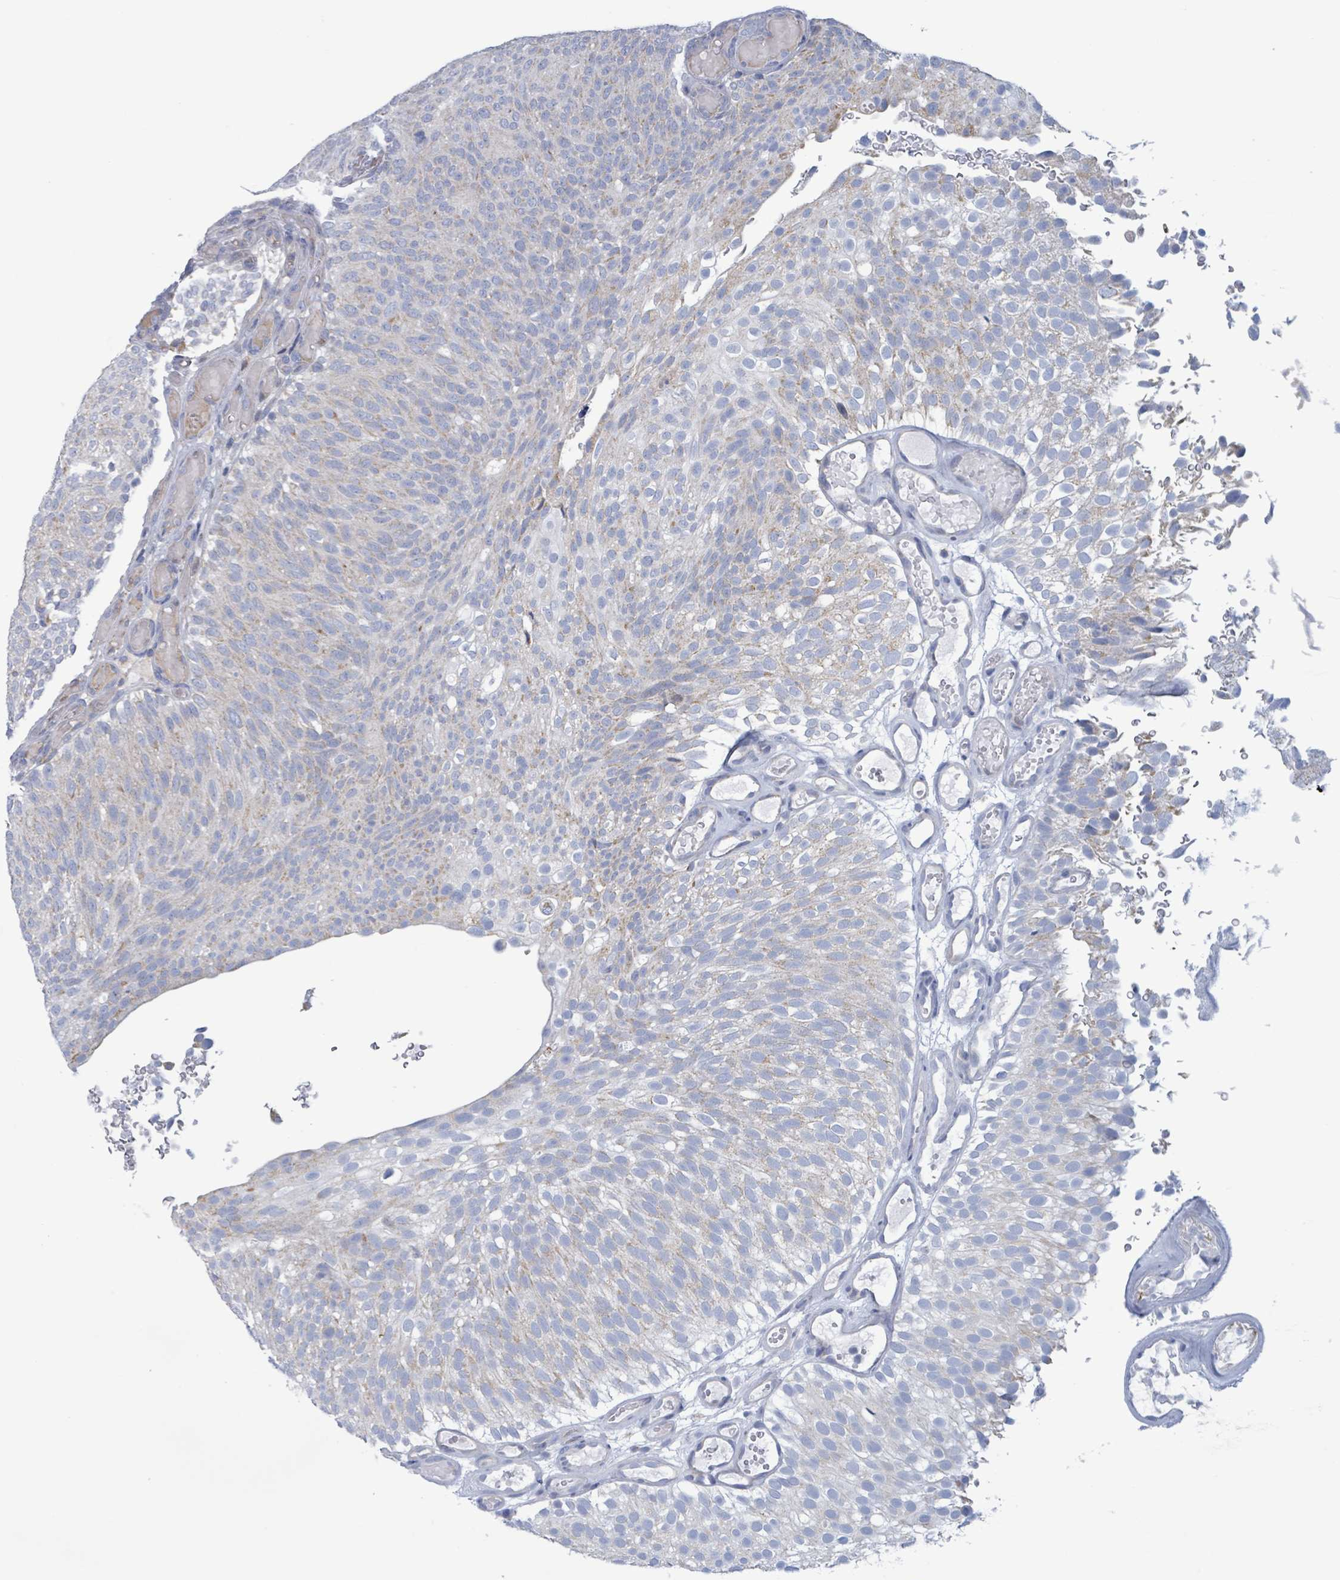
{"staining": {"intensity": "negative", "quantity": "none", "location": "none"}, "tissue": "urothelial cancer", "cell_type": "Tumor cells", "image_type": "cancer", "snomed": [{"axis": "morphology", "description": "Urothelial carcinoma, Low grade"}, {"axis": "topography", "description": "Urinary bladder"}], "caption": "The histopathology image shows no significant staining in tumor cells of urothelial cancer. (DAB (3,3'-diaminobenzidine) immunohistochemistry (IHC) with hematoxylin counter stain).", "gene": "AKR1C4", "patient": {"sex": "male", "age": 78}}